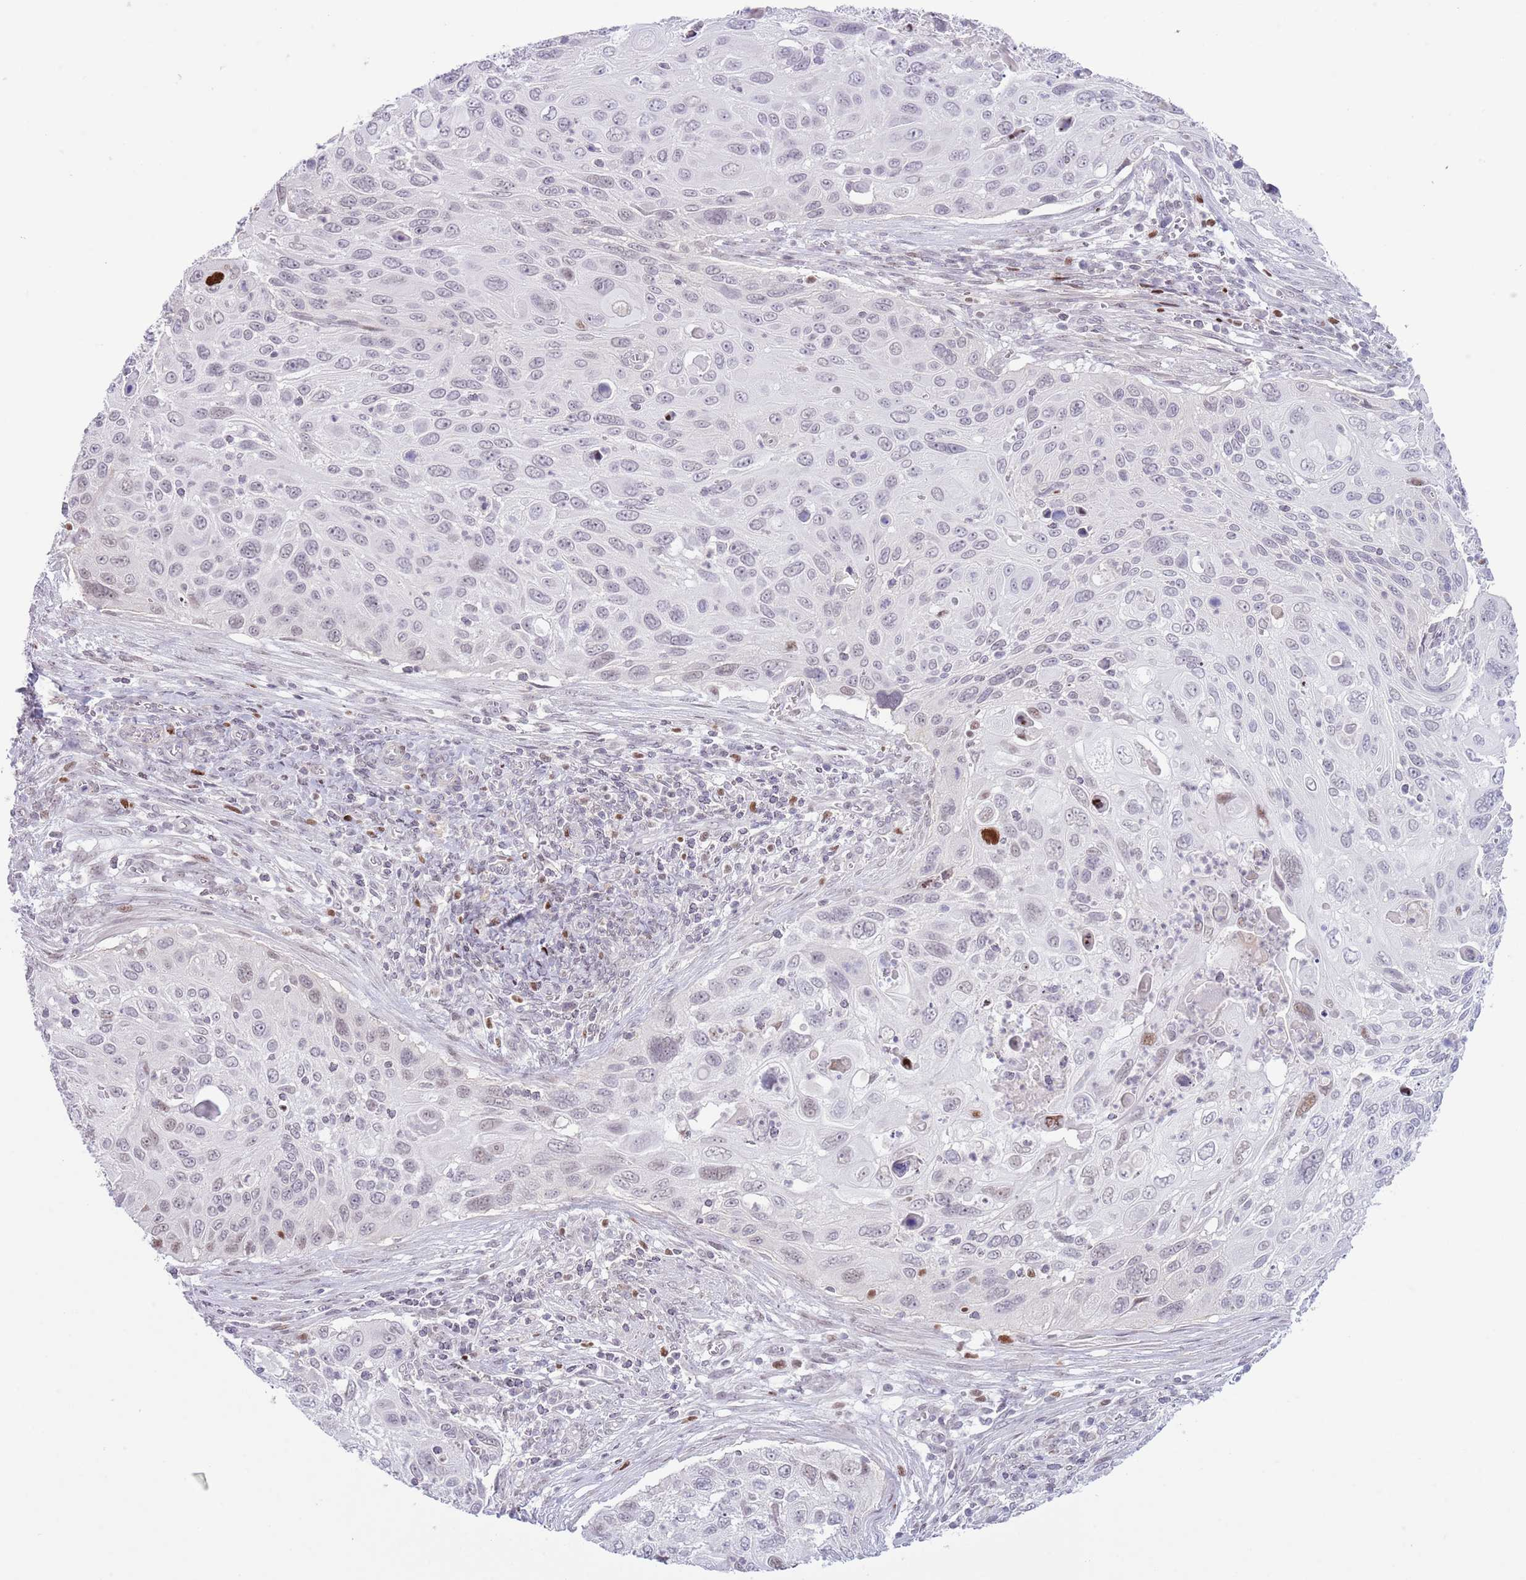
{"staining": {"intensity": "moderate", "quantity": "<25%", "location": "nuclear"}, "tissue": "cervical cancer", "cell_type": "Tumor cells", "image_type": "cancer", "snomed": [{"axis": "morphology", "description": "Squamous cell carcinoma, NOS"}, {"axis": "topography", "description": "Cervix"}], "caption": "DAB immunohistochemical staining of human cervical squamous cell carcinoma shows moderate nuclear protein staining in about <25% of tumor cells.", "gene": "MFSD10", "patient": {"sex": "female", "age": 70}}